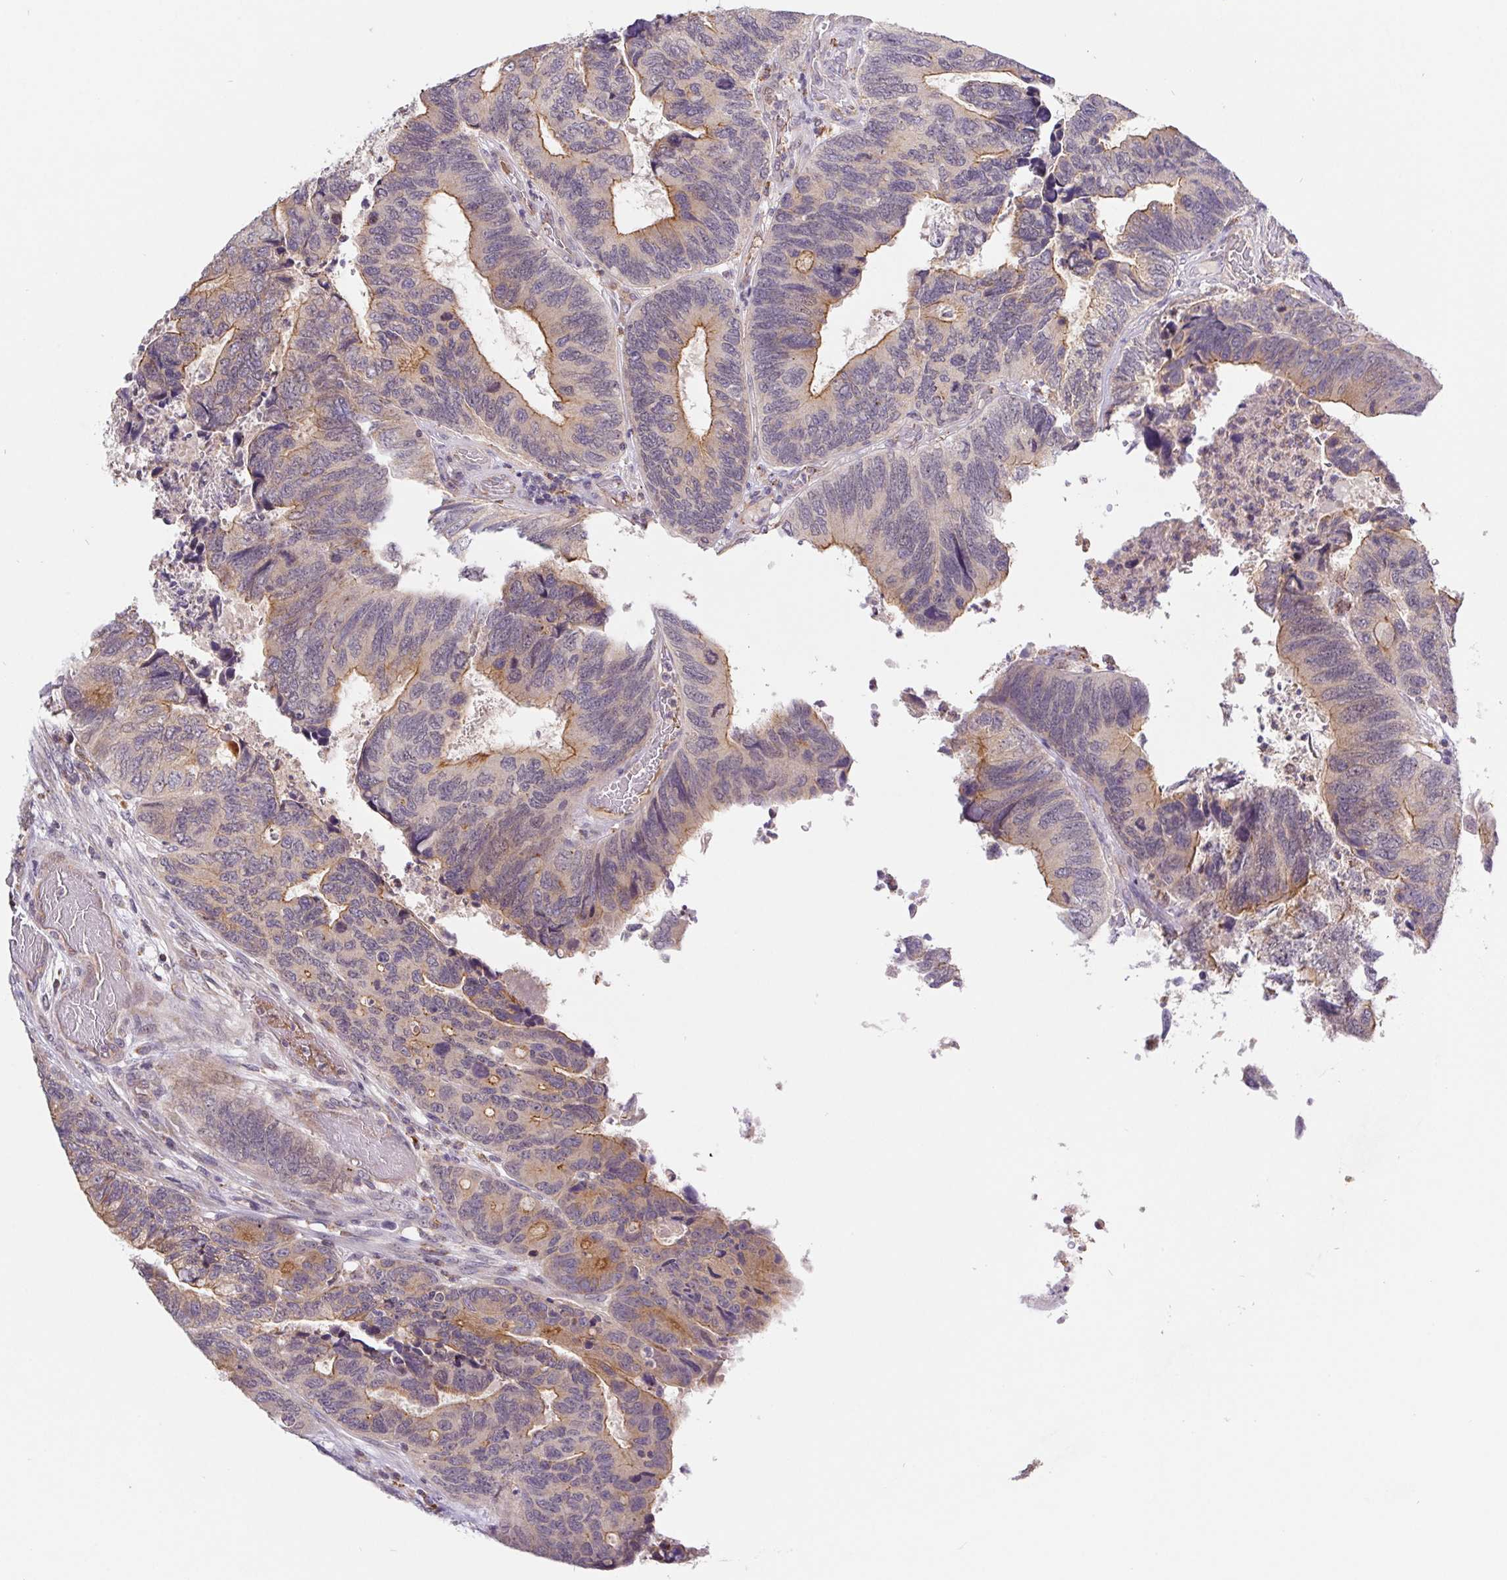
{"staining": {"intensity": "weak", "quantity": "25%-75%", "location": "cytoplasmic/membranous"}, "tissue": "colorectal cancer", "cell_type": "Tumor cells", "image_type": "cancer", "snomed": [{"axis": "morphology", "description": "Adenocarcinoma, NOS"}, {"axis": "topography", "description": "Colon"}], "caption": "Tumor cells show weak cytoplasmic/membranous staining in about 25%-75% of cells in adenocarcinoma (colorectal).", "gene": "EMC6", "patient": {"sex": "female", "age": 67}}